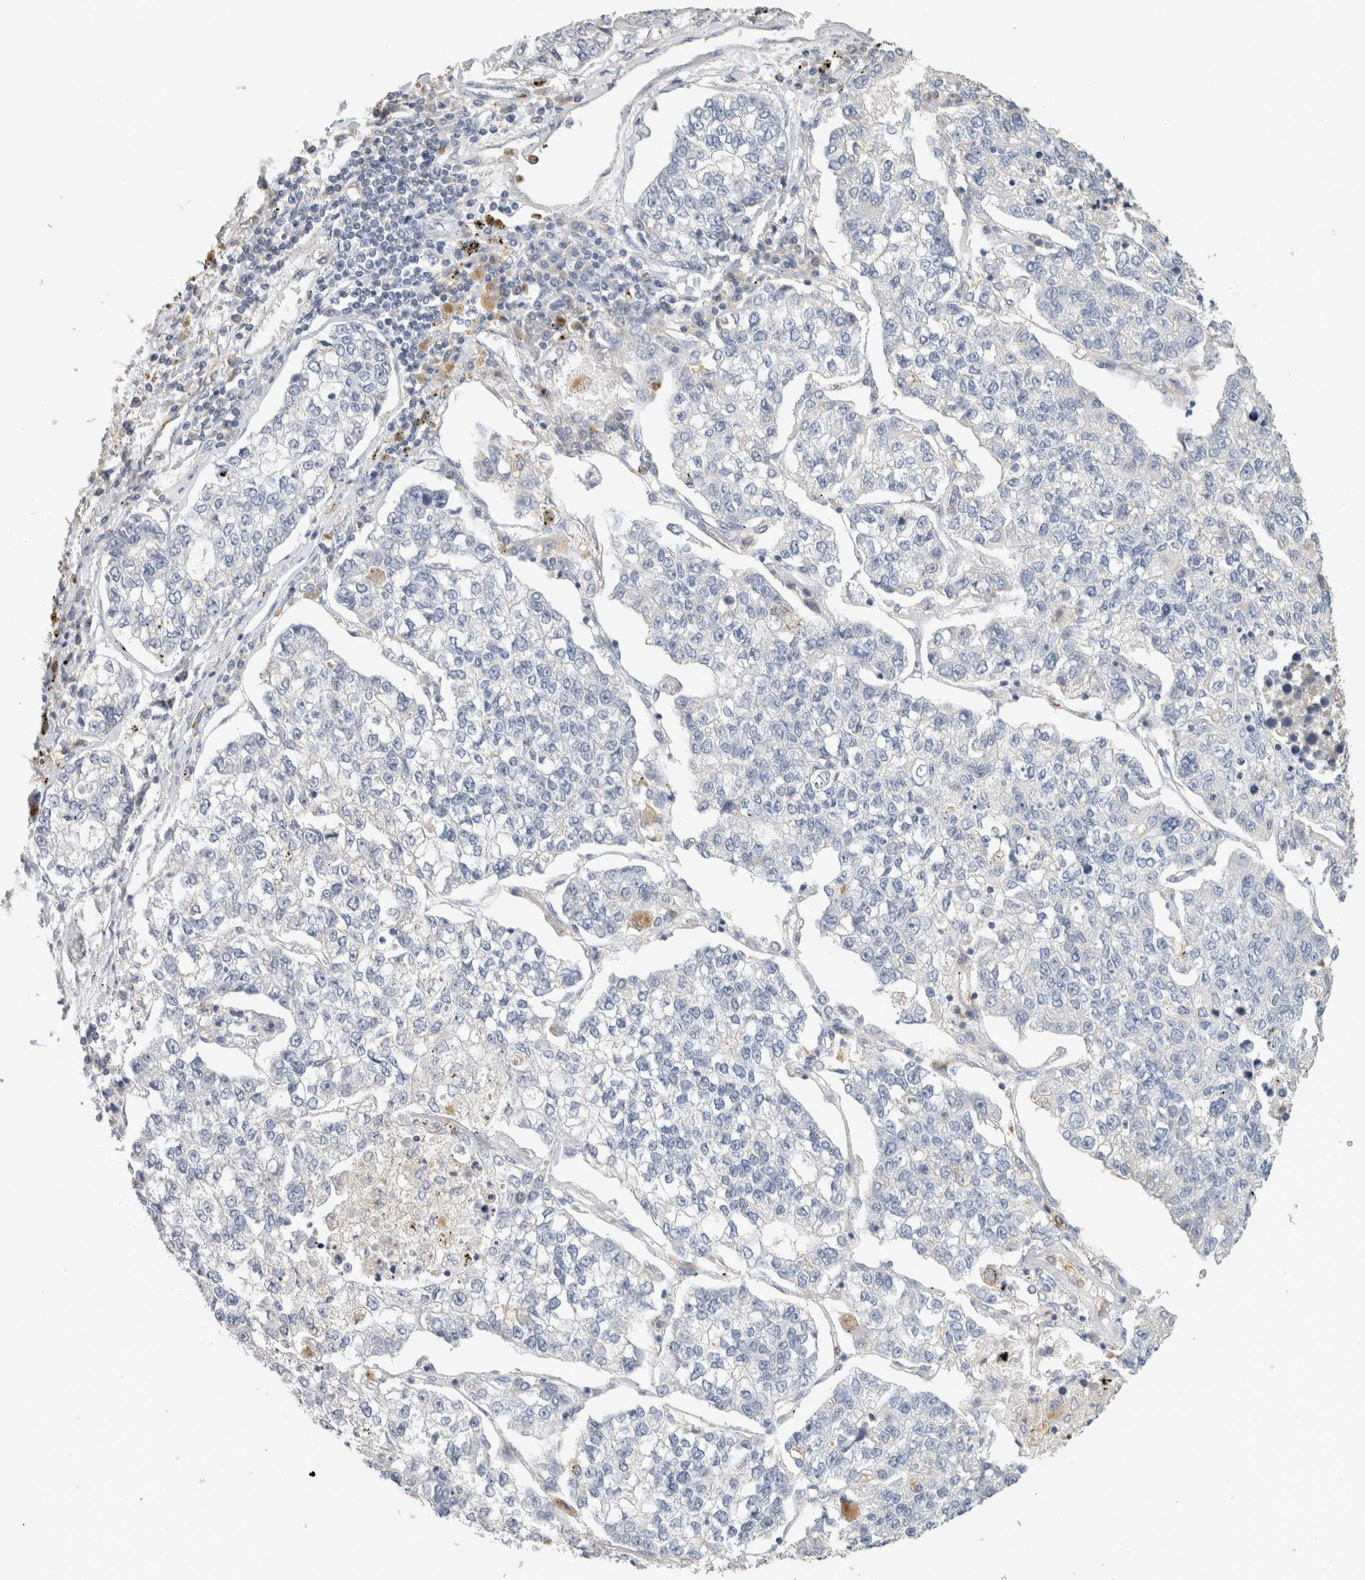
{"staining": {"intensity": "negative", "quantity": "none", "location": "none"}, "tissue": "lung cancer", "cell_type": "Tumor cells", "image_type": "cancer", "snomed": [{"axis": "morphology", "description": "Adenocarcinoma, NOS"}, {"axis": "topography", "description": "Lung"}], "caption": "An image of human lung adenocarcinoma is negative for staining in tumor cells.", "gene": "CD36", "patient": {"sex": "male", "age": 49}}